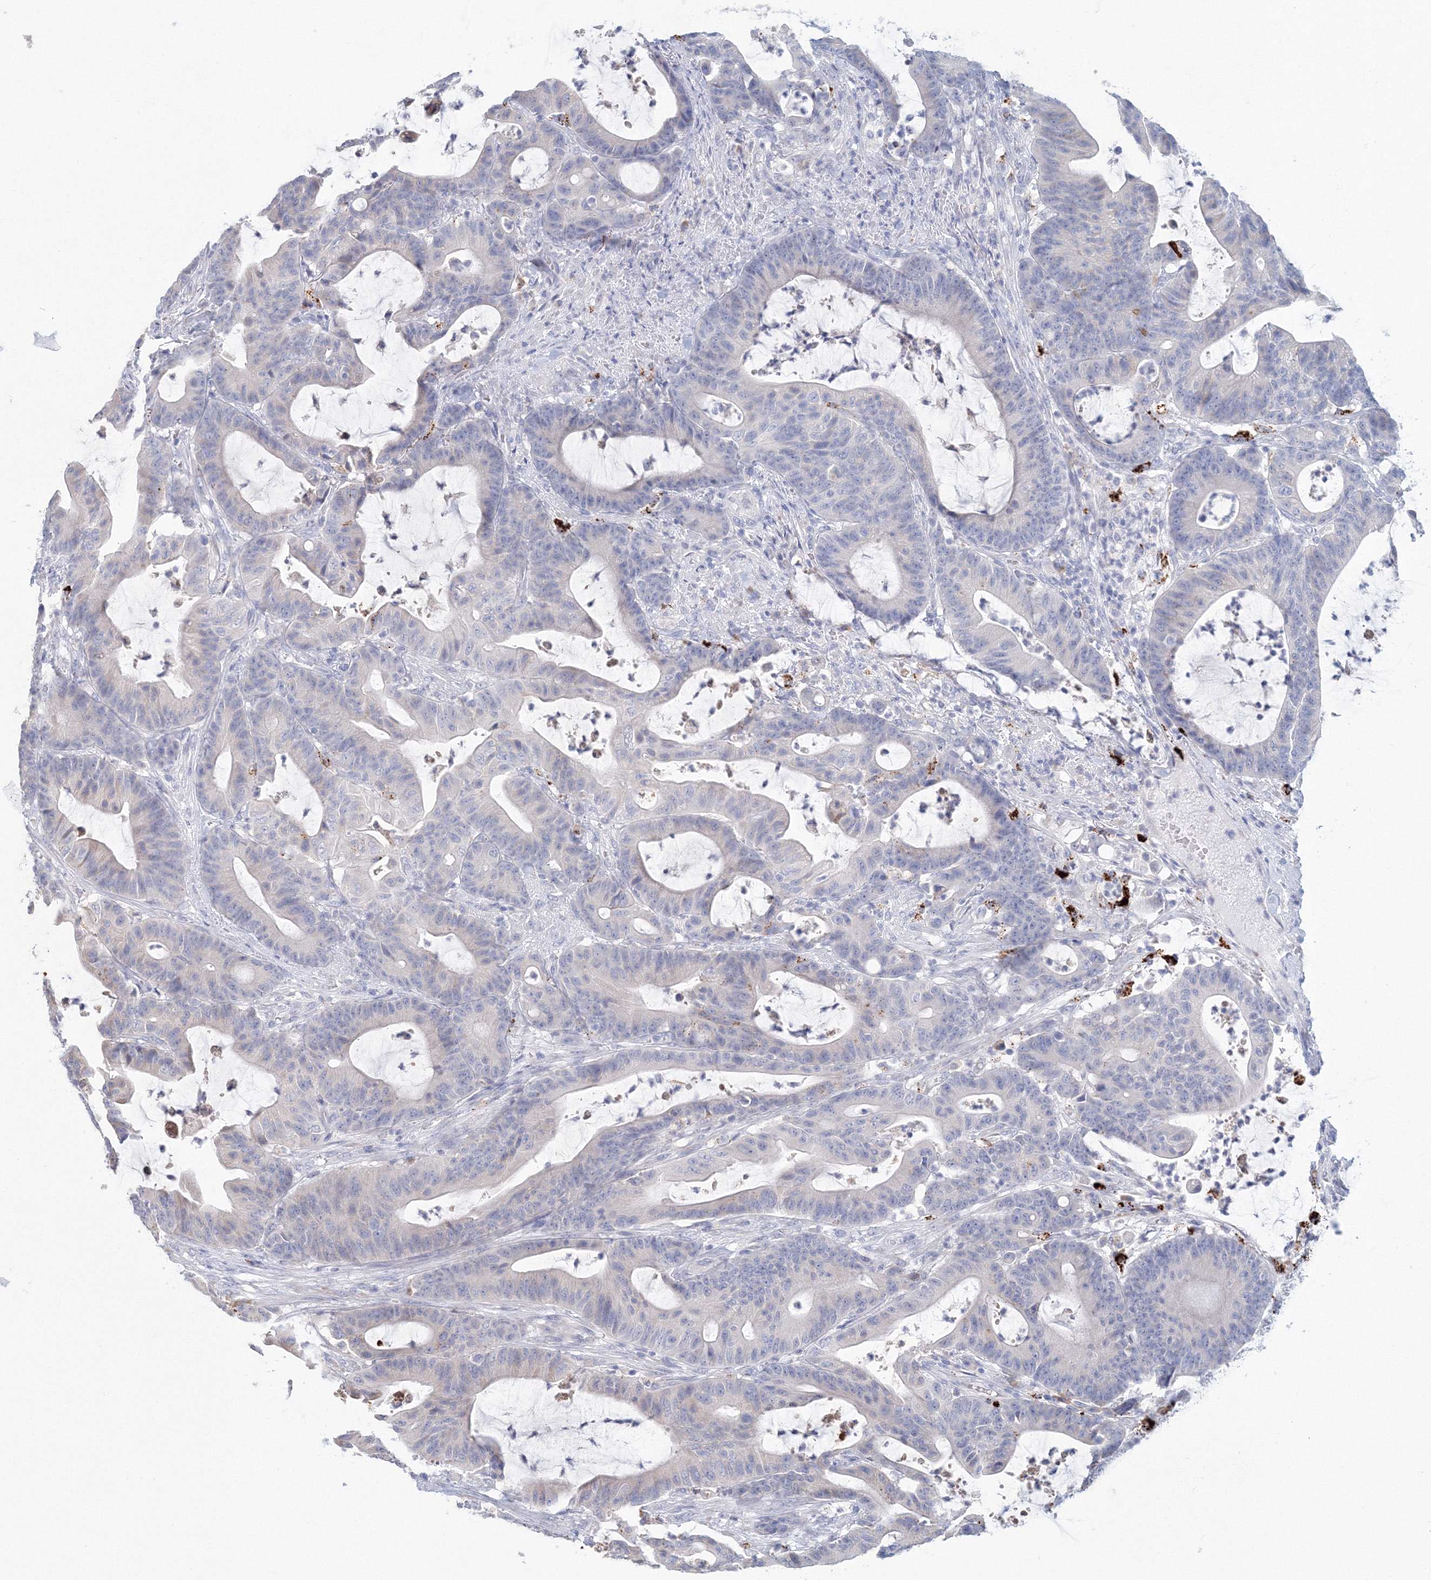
{"staining": {"intensity": "negative", "quantity": "none", "location": "none"}, "tissue": "colorectal cancer", "cell_type": "Tumor cells", "image_type": "cancer", "snomed": [{"axis": "morphology", "description": "Adenocarcinoma, NOS"}, {"axis": "topography", "description": "Colon"}], "caption": "An immunohistochemistry (IHC) histopathology image of colorectal adenocarcinoma is shown. There is no staining in tumor cells of colorectal adenocarcinoma.", "gene": "VSIG1", "patient": {"sex": "female", "age": 84}}